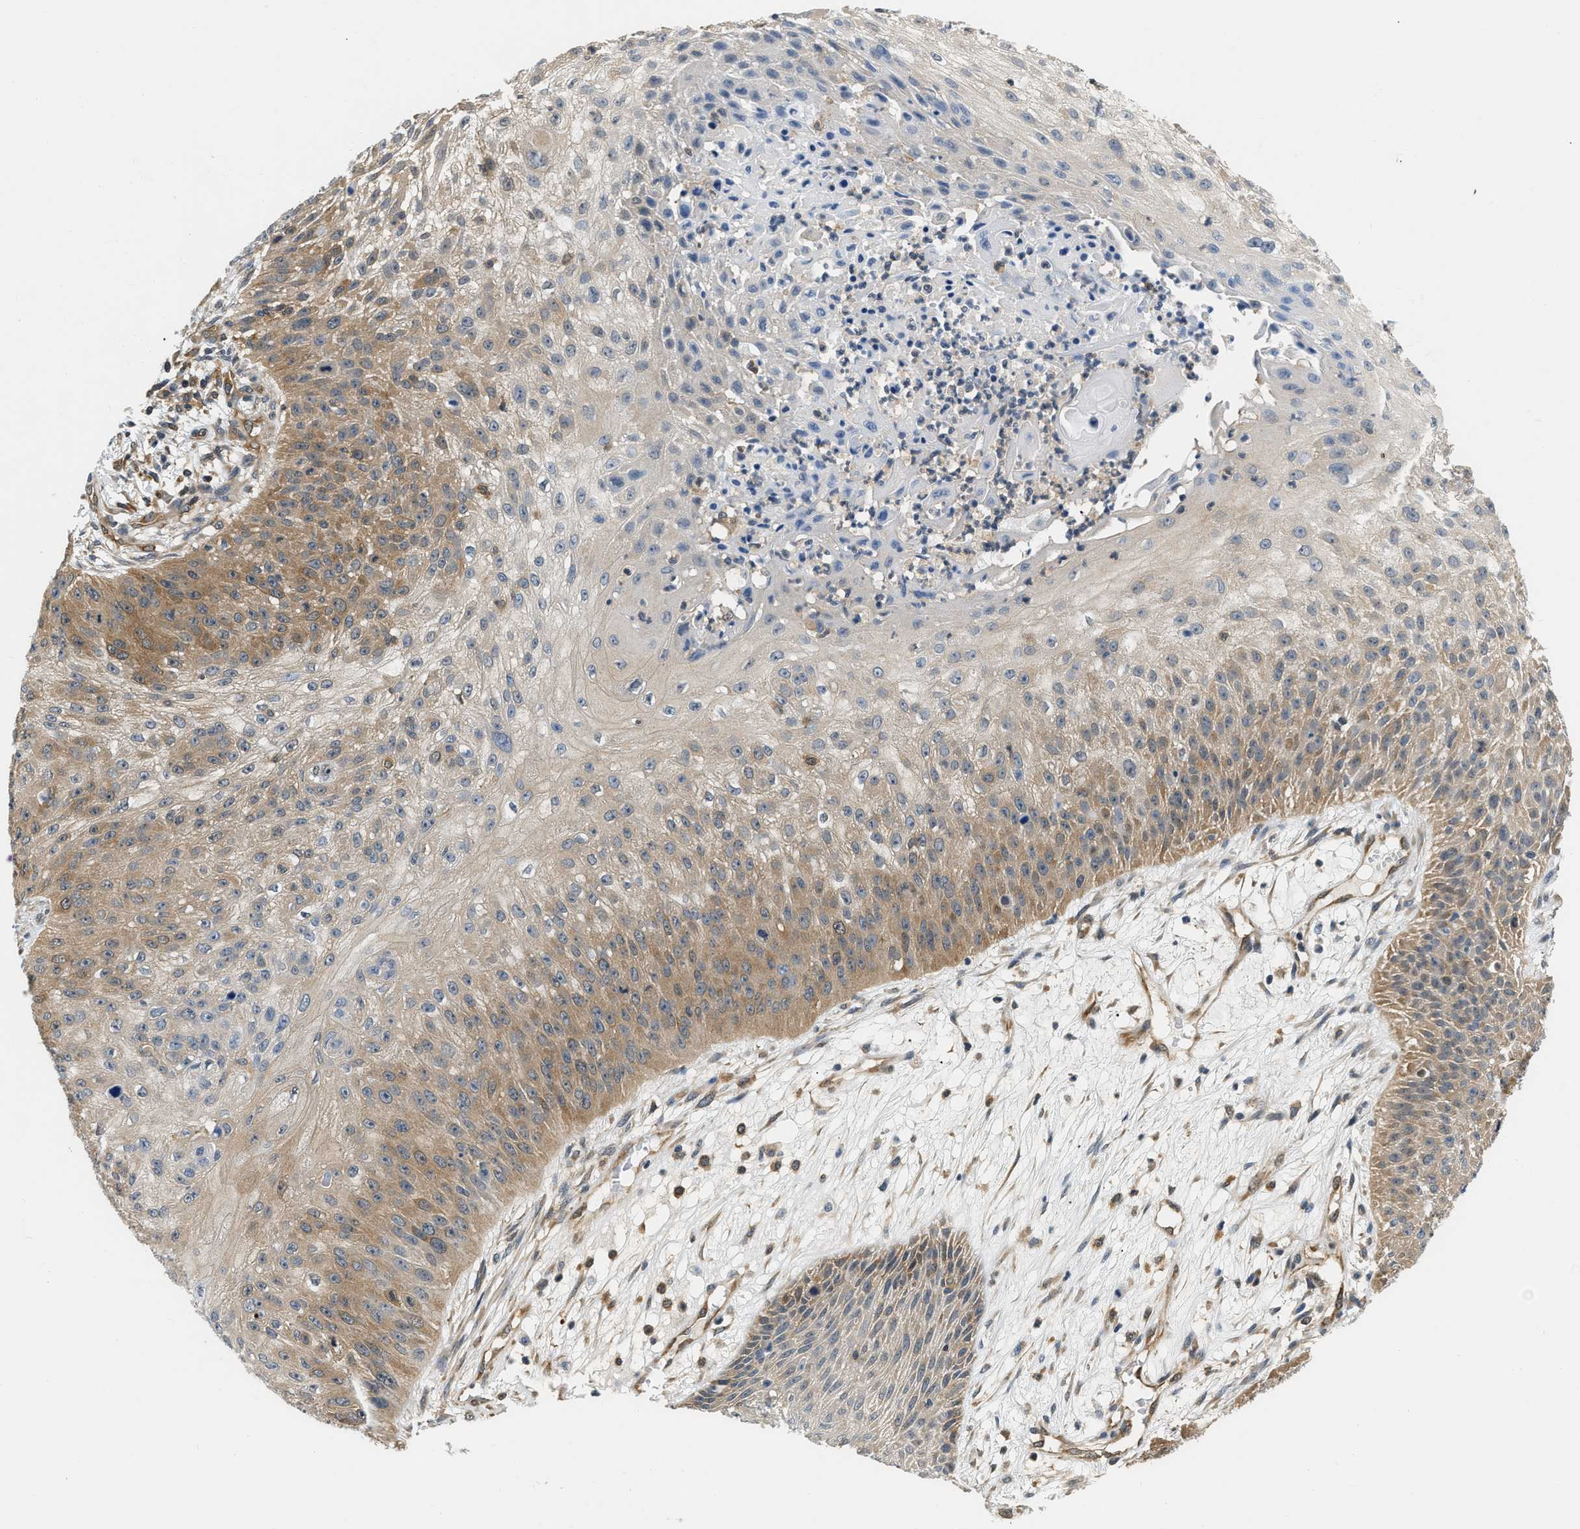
{"staining": {"intensity": "moderate", "quantity": ">75%", "location": "cytoplasmic/membranous"}, "tissue": "skin cancer", "cell_type": "Tumor cells", "image_type": "cancer", "snomed": [{"axis": "morphology", "description": "Squamous cell carcinoma, NOS"}, {"axis": "topography", "description": "Skin"}], "caption": "This photomicrograph reveals skin cancer stained with IHC to label a protein in brown. The cytoplasmic/membranous of tumor cells show moderate positivity for the protein. Nuclei are counter-stained blue.", "gene": "EIF4EBP2", "patient": {"sex": "female", "age": 80}}